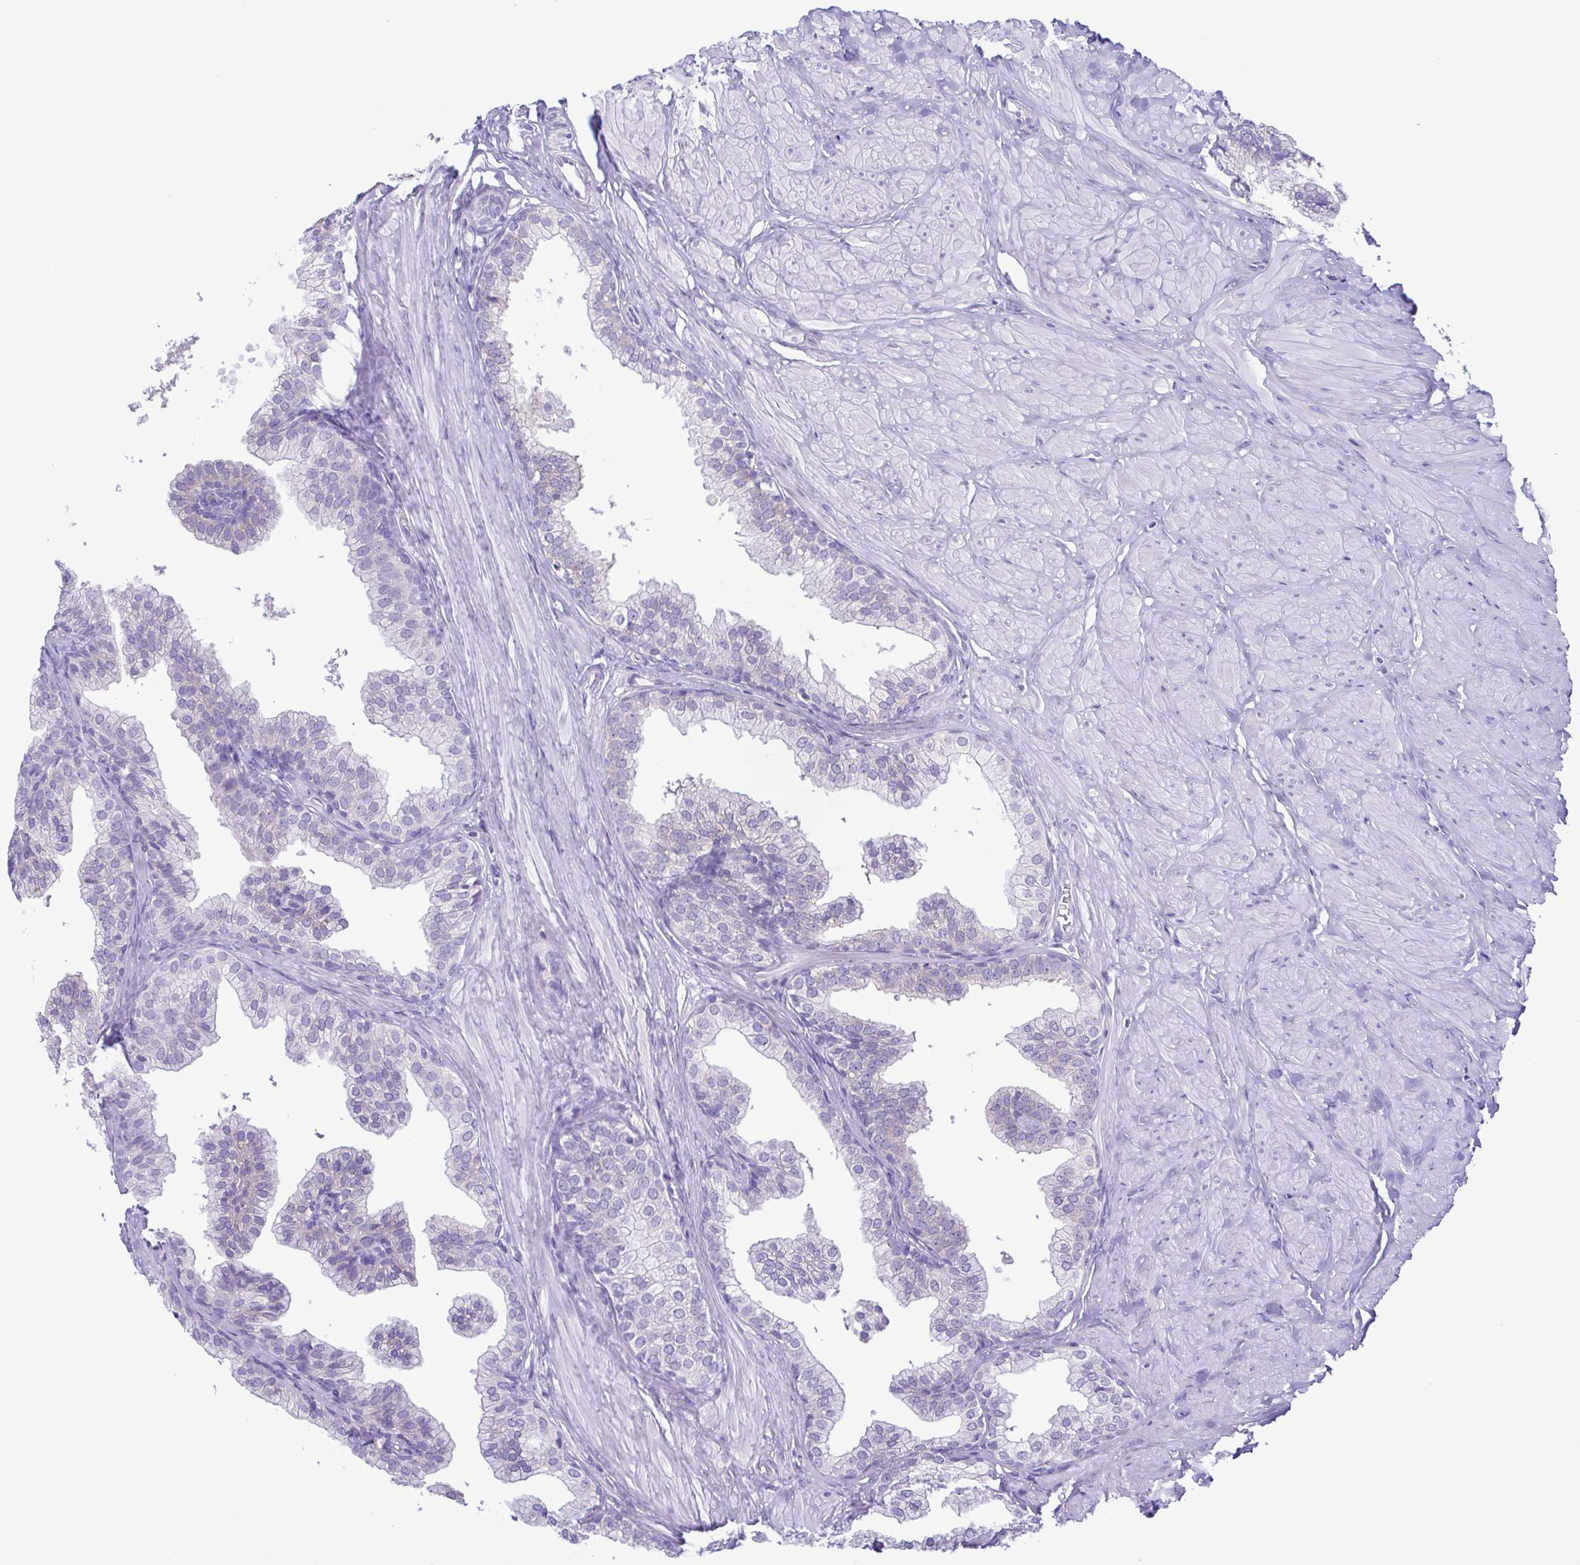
{"staining": {"intensity": "negative", "quantity": "none", "location": "none"}, "tissue": "prostate", "cell_type": "Glandular cells", "image_type": "normal", "snomed": [{"axis": "morphology", "description": "Normal tissue, NOS"}, {"axis": "topography", "description": "Prostate"}, {"axis": "topography", "description": "Peripheral nerve tissue"}], "caption": "Human prostate stained for a protein using IHC exhibits no positivity in glandular cells.", "gene": "TNNI3", "patient": {"sex": "male", "age": 55}}